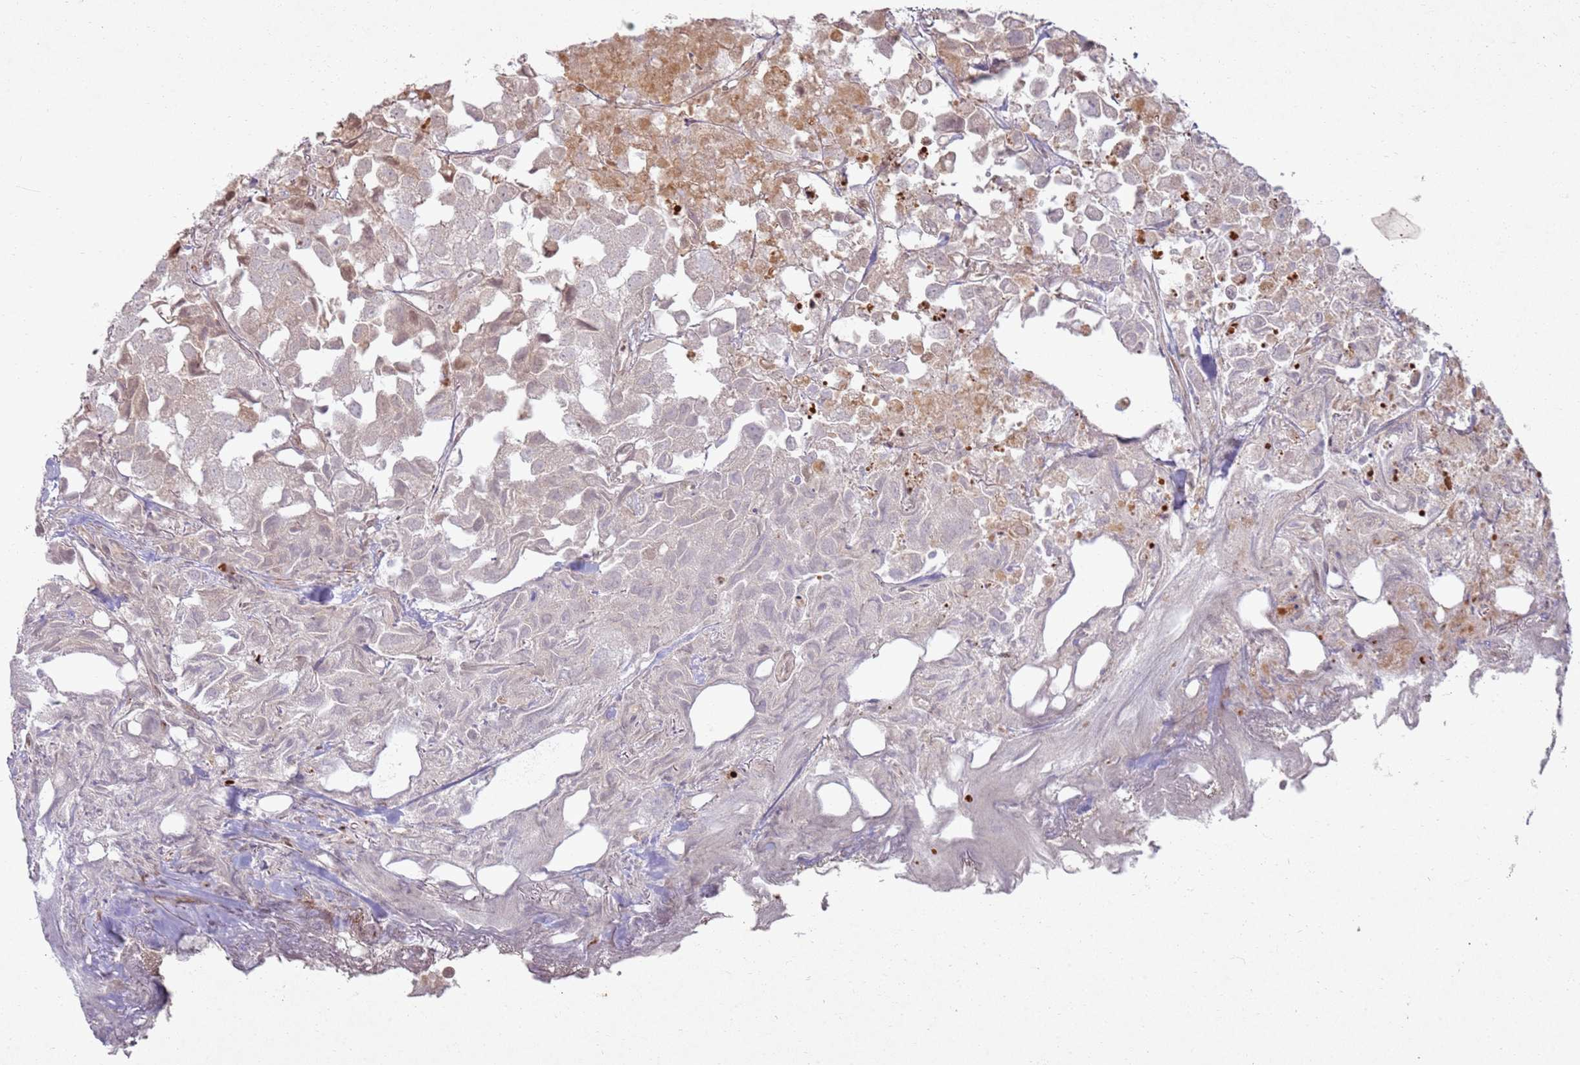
{"staining": {"intensity": "negative", "quantity": "none", "location": "none"}, "tissue": "urothelial cancer", "cell_type": "Tumor cells", "image_type": "cancer", "snomed": [{"axis": "morphology", "description": "Urothelial carcinoma, High grade"}, {"axis": "topography", "description": "Urinary bladder"}], "caption": "A high-resolution micrograph shows immunohistochemistry staining of urothelial cancer, which reveals no significant positivity in tumor cells. (DAB (3,3'-diaminobenzidine) IHC visualized using brightfield microscopy, high magnification).", "gene": "KLHL36", "patient": {"sex": "female", "age": 75}}